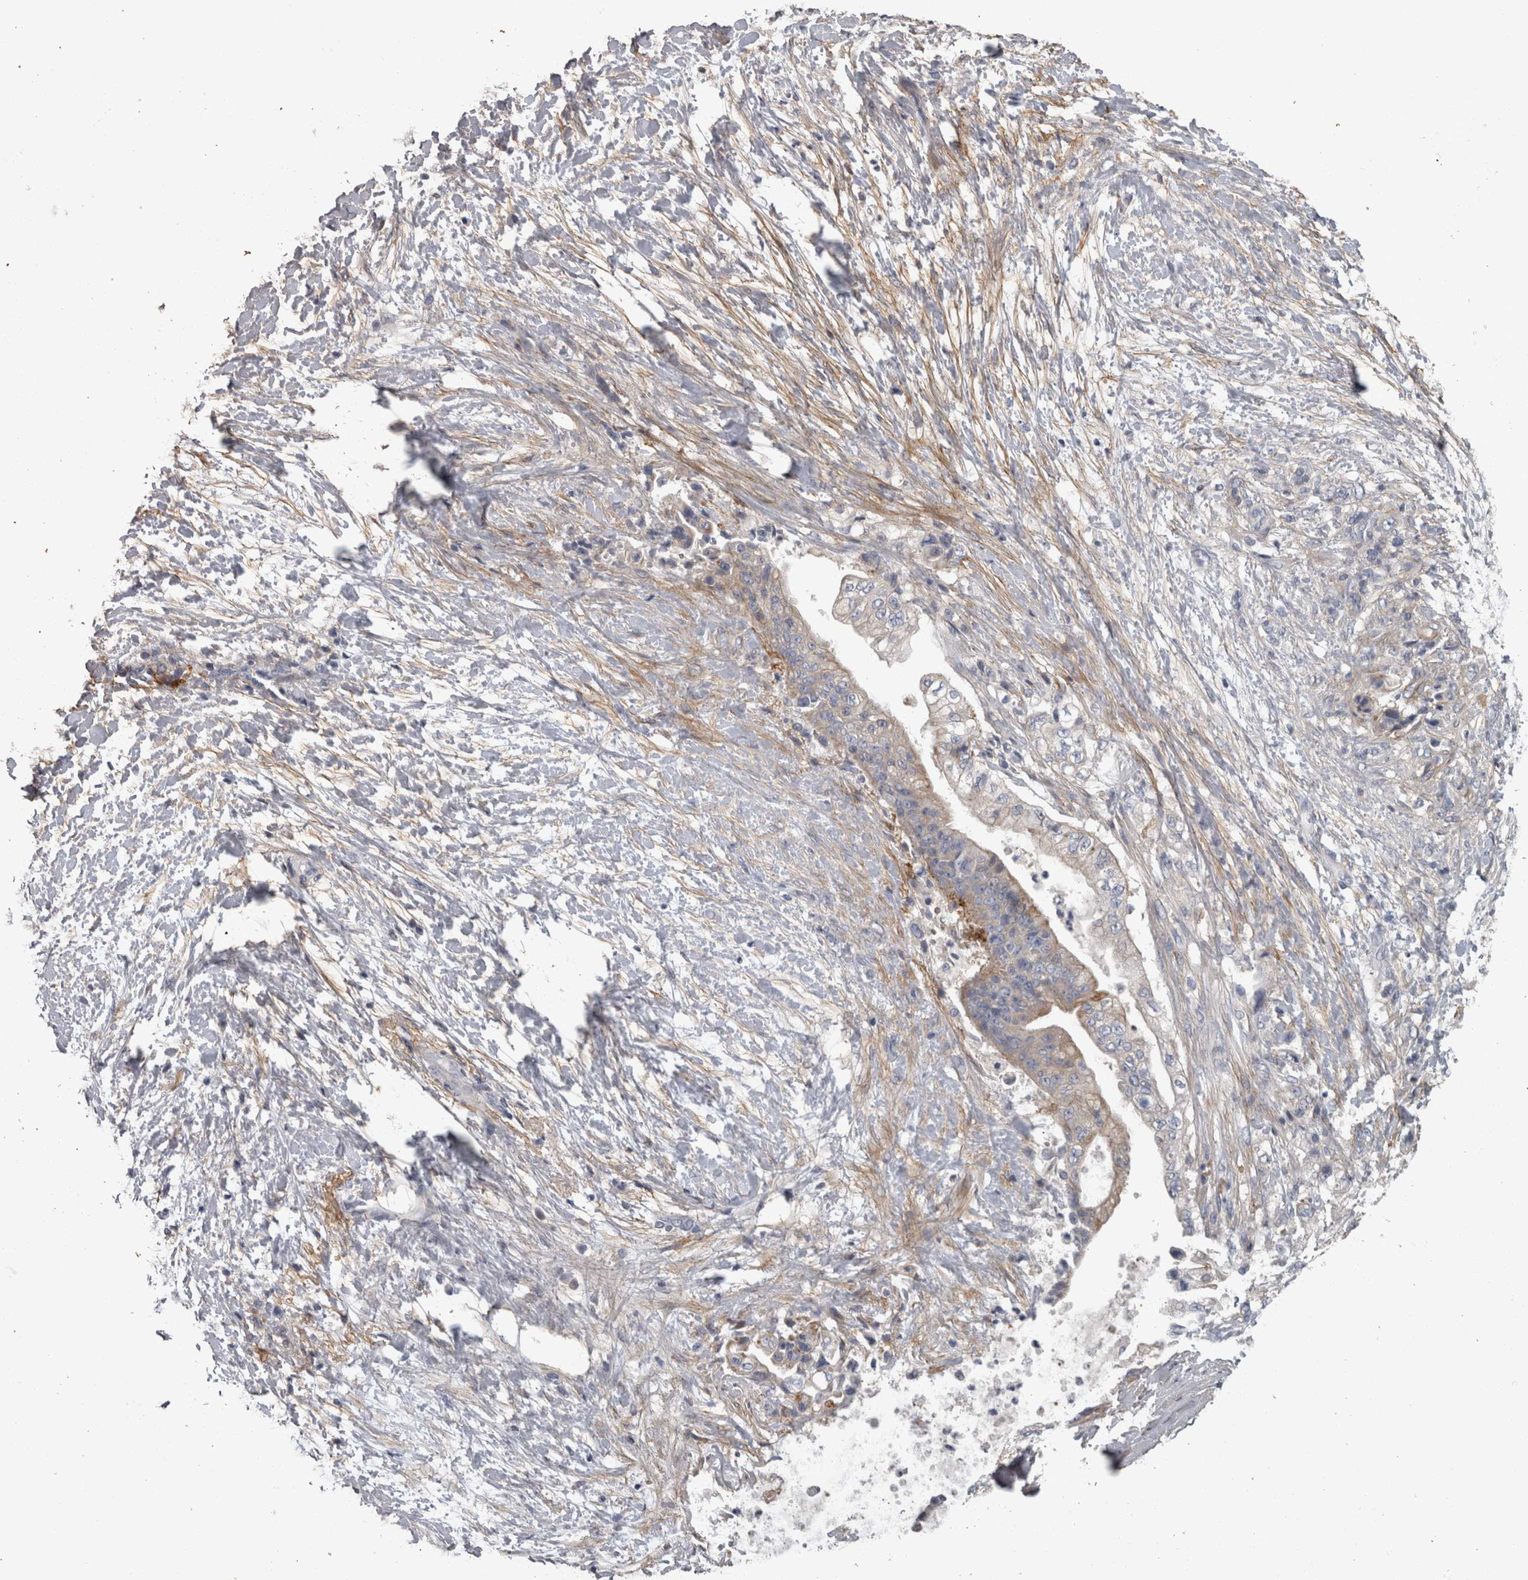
{"staining": {"intensity": "weak", "quantity": "<25%", "location": "cytoplasmic/membranous"}, "tissue": "pancreatic cancer", "cell_type": "Tumor cells", "image_type": "cancer", "snomed": [{"axis": "morphology", "description": "Adenocarcinoma, NOS"}, {"axis": "topography", "description": "Pancreas"}], "caption": "Tumor cells show no significant staining in adenocarcinoma (pancreatic).", "gene": "EFEMP2", "patient": {"sex": "male", "age": 59}}